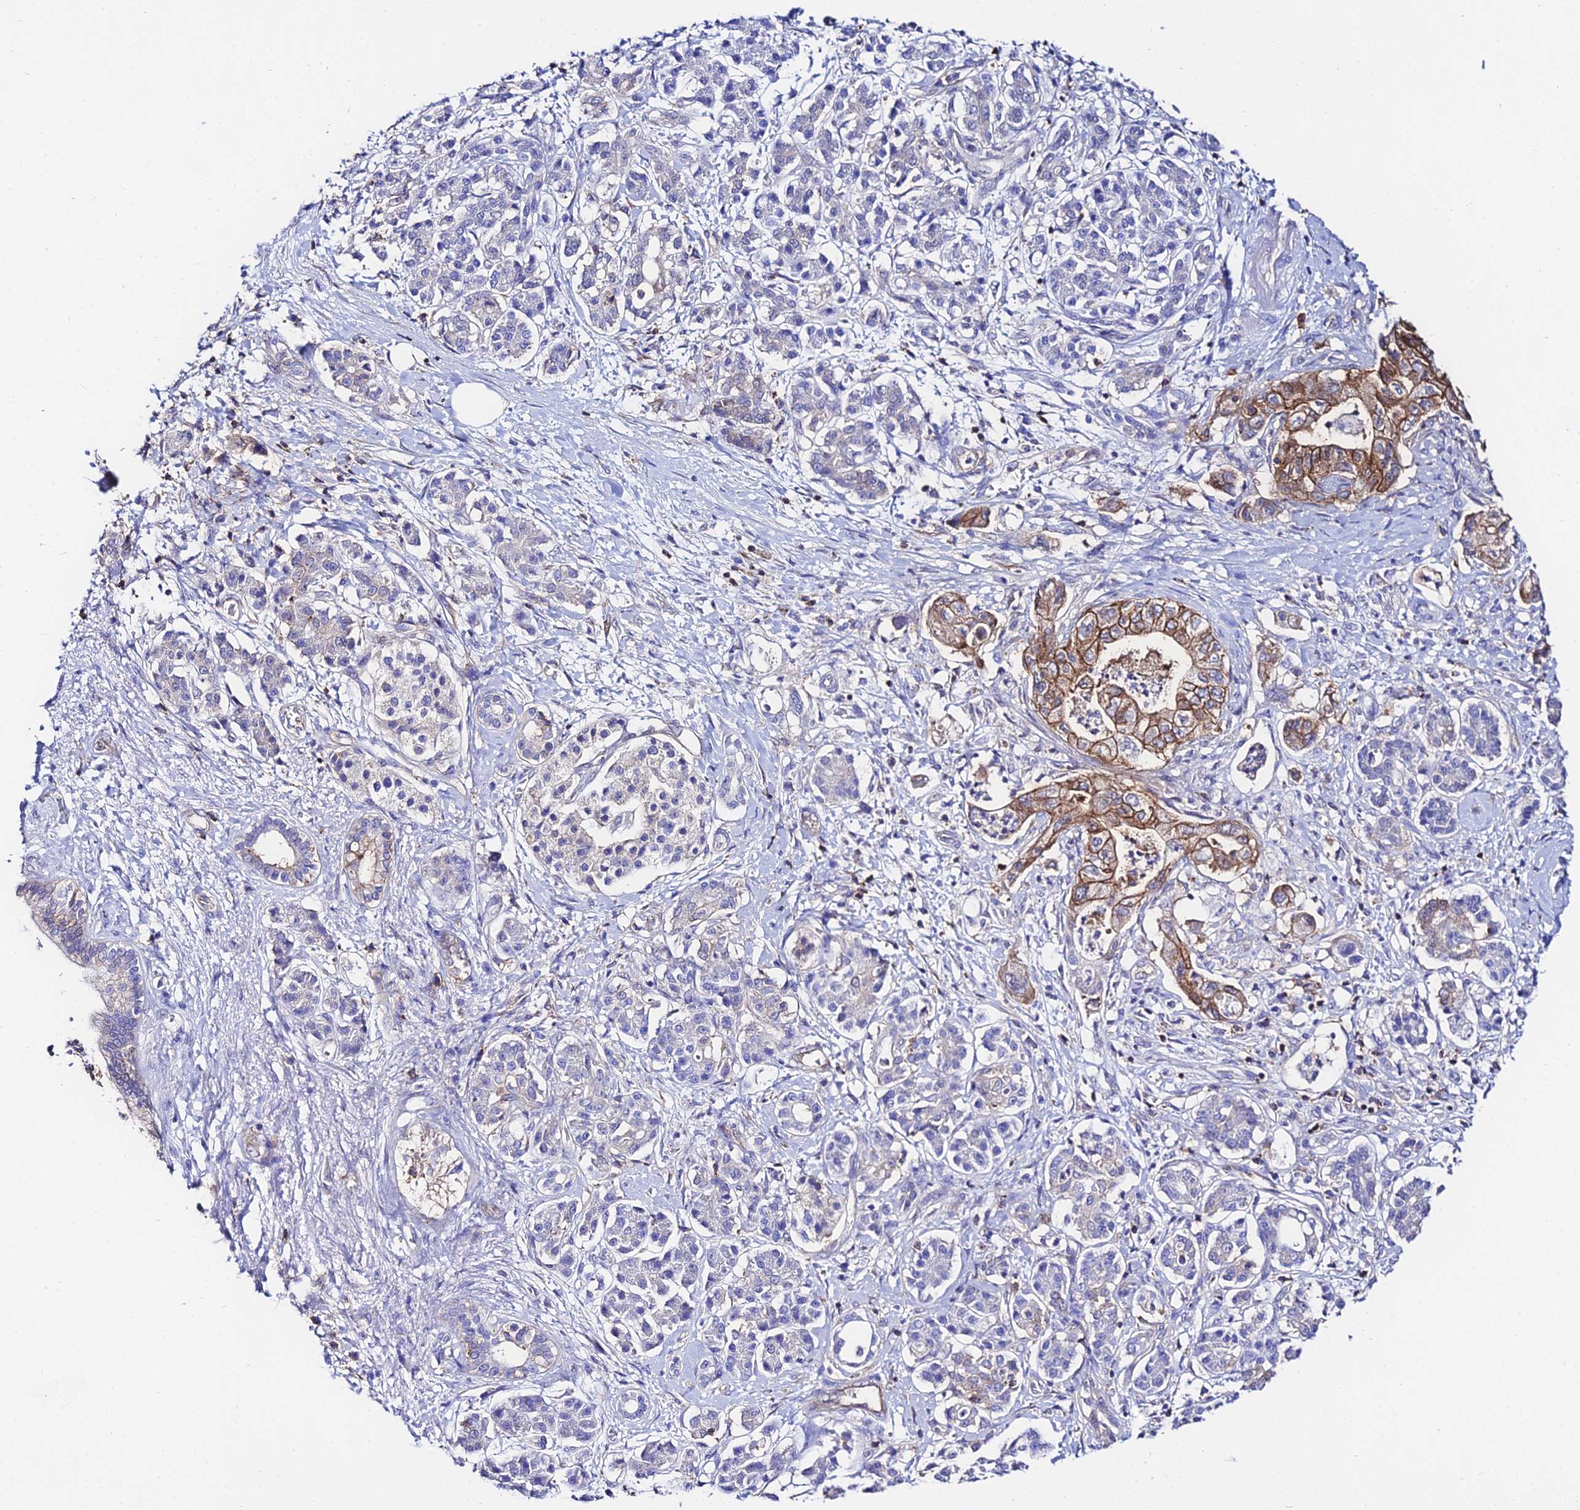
{"staining": {"intensity": "strong", "quantity": ">75%", "location": "cytoplasmic/membranous"}, "tissue": "pancreatic cancer", "cell_type": "Tumor cells", "image_type": "cancer", "snomed": [{"axis": "morphology", "description": "Adenocarcinoma, NOS"}, {"axis": "topography", "description": "Pancreas"}], "caption": "The histopathology image demonstrates a brown stain indicating the presence of a protein in the cytoplasmic/membranous of tumor cells in pancreatic cancer. The protein of interest is stained brown, and the nuclei are stained in blue (DAB IHC with brightfield microscopy, high magnification).", "gene": "S100A16", "patient": {"sex": "female", "age": 73}}